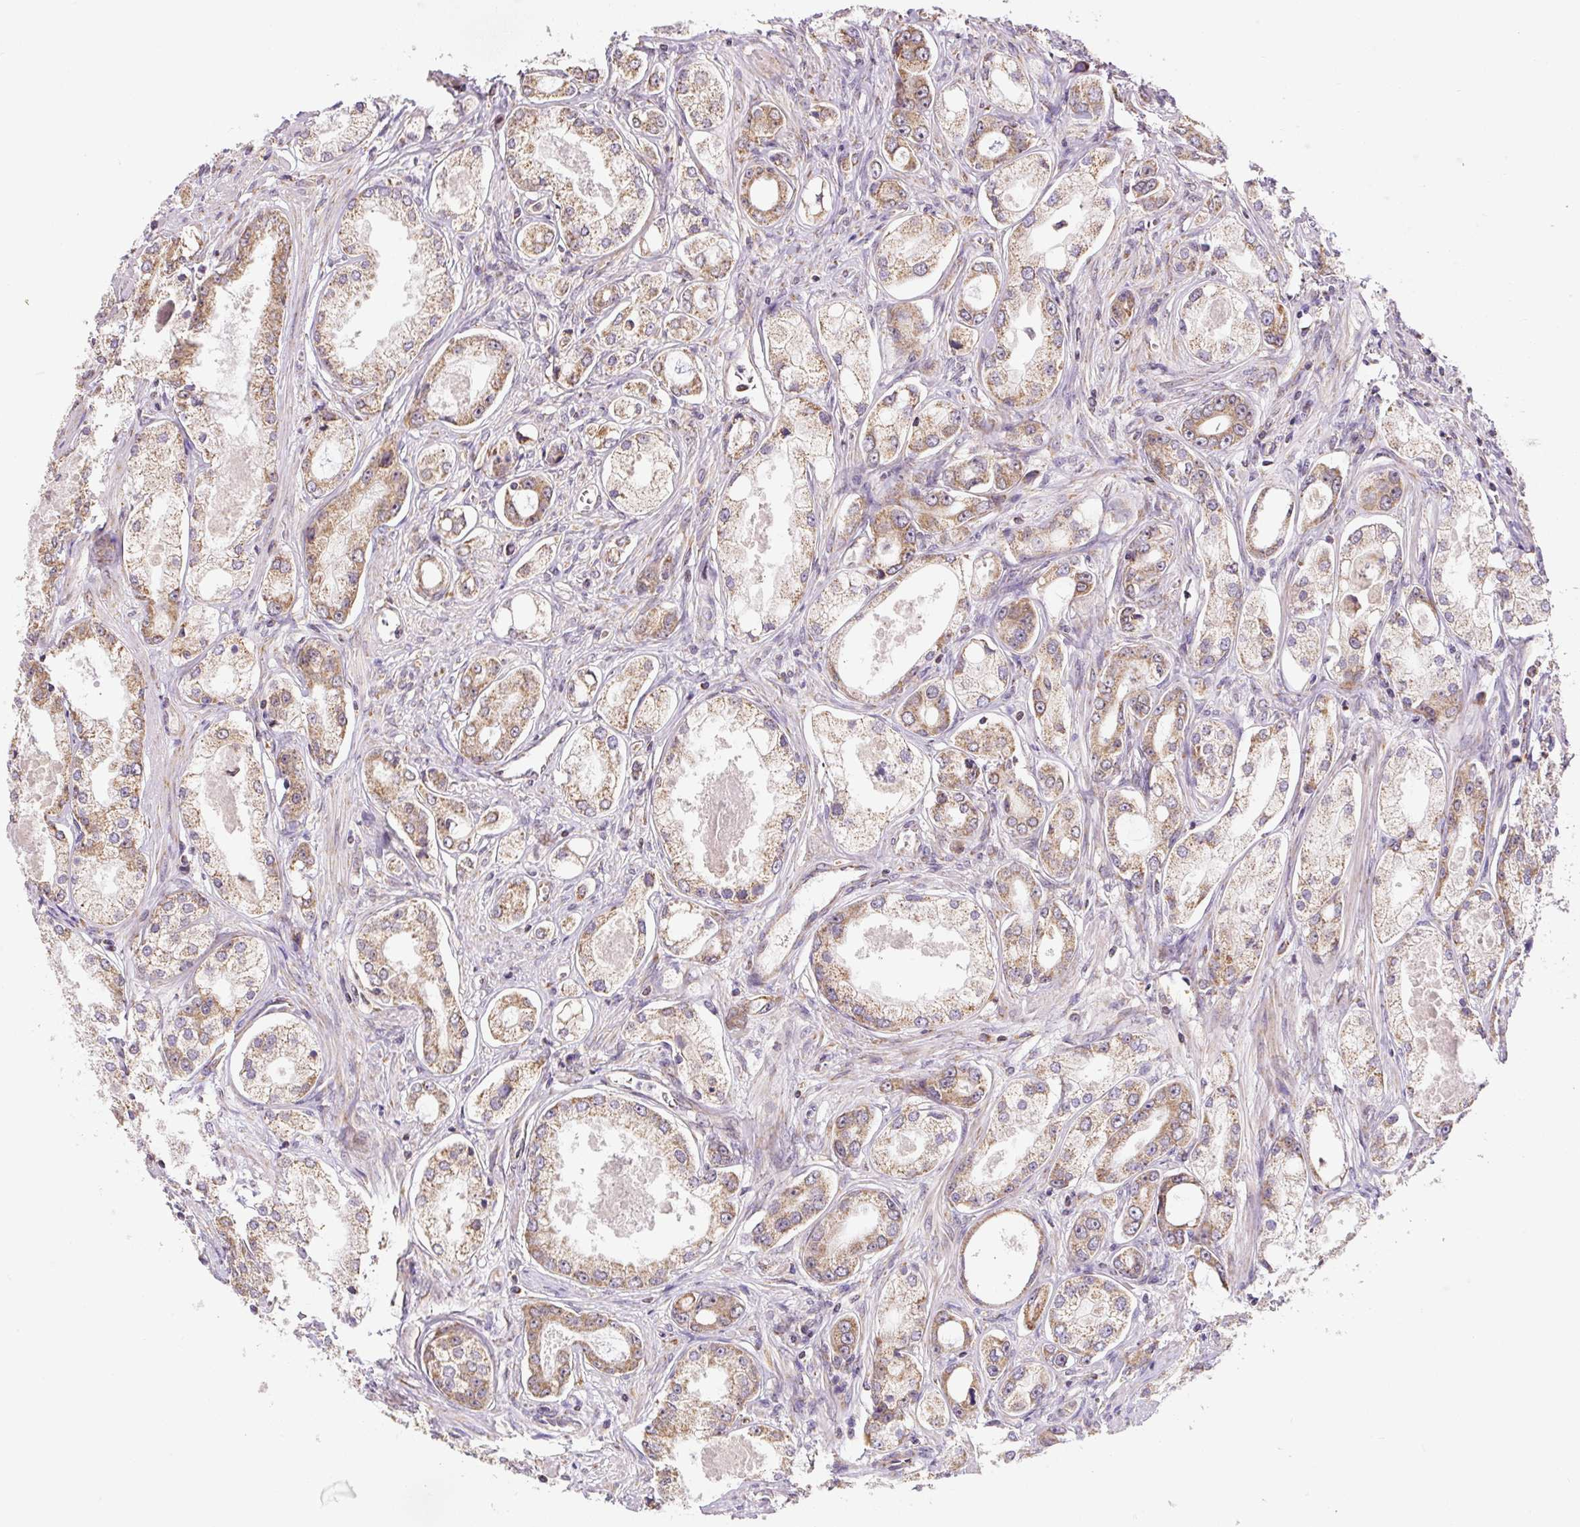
{"staining": {"intensity": "moderate", "quantity": ">75%", "location": "cytoplasmic/membranous"}, "tissue": "prostate cancer", "cell_type": "Tumor cells", "image_type": "cancer", "snomed": [{"axis": "morphology", "description": "Adenocarcinoma, Low grade"}, {"axis": "topography", "description": "Prostate"}], "caption": "The histopathology image reveals immunohistochemical staining of prostate cancer. There is moderate cytoplasmic/membranous positivity is present in about >75% of tumor cells.", "gene": "MFSD9", "patient": {"sex": "male", "age": 68}}